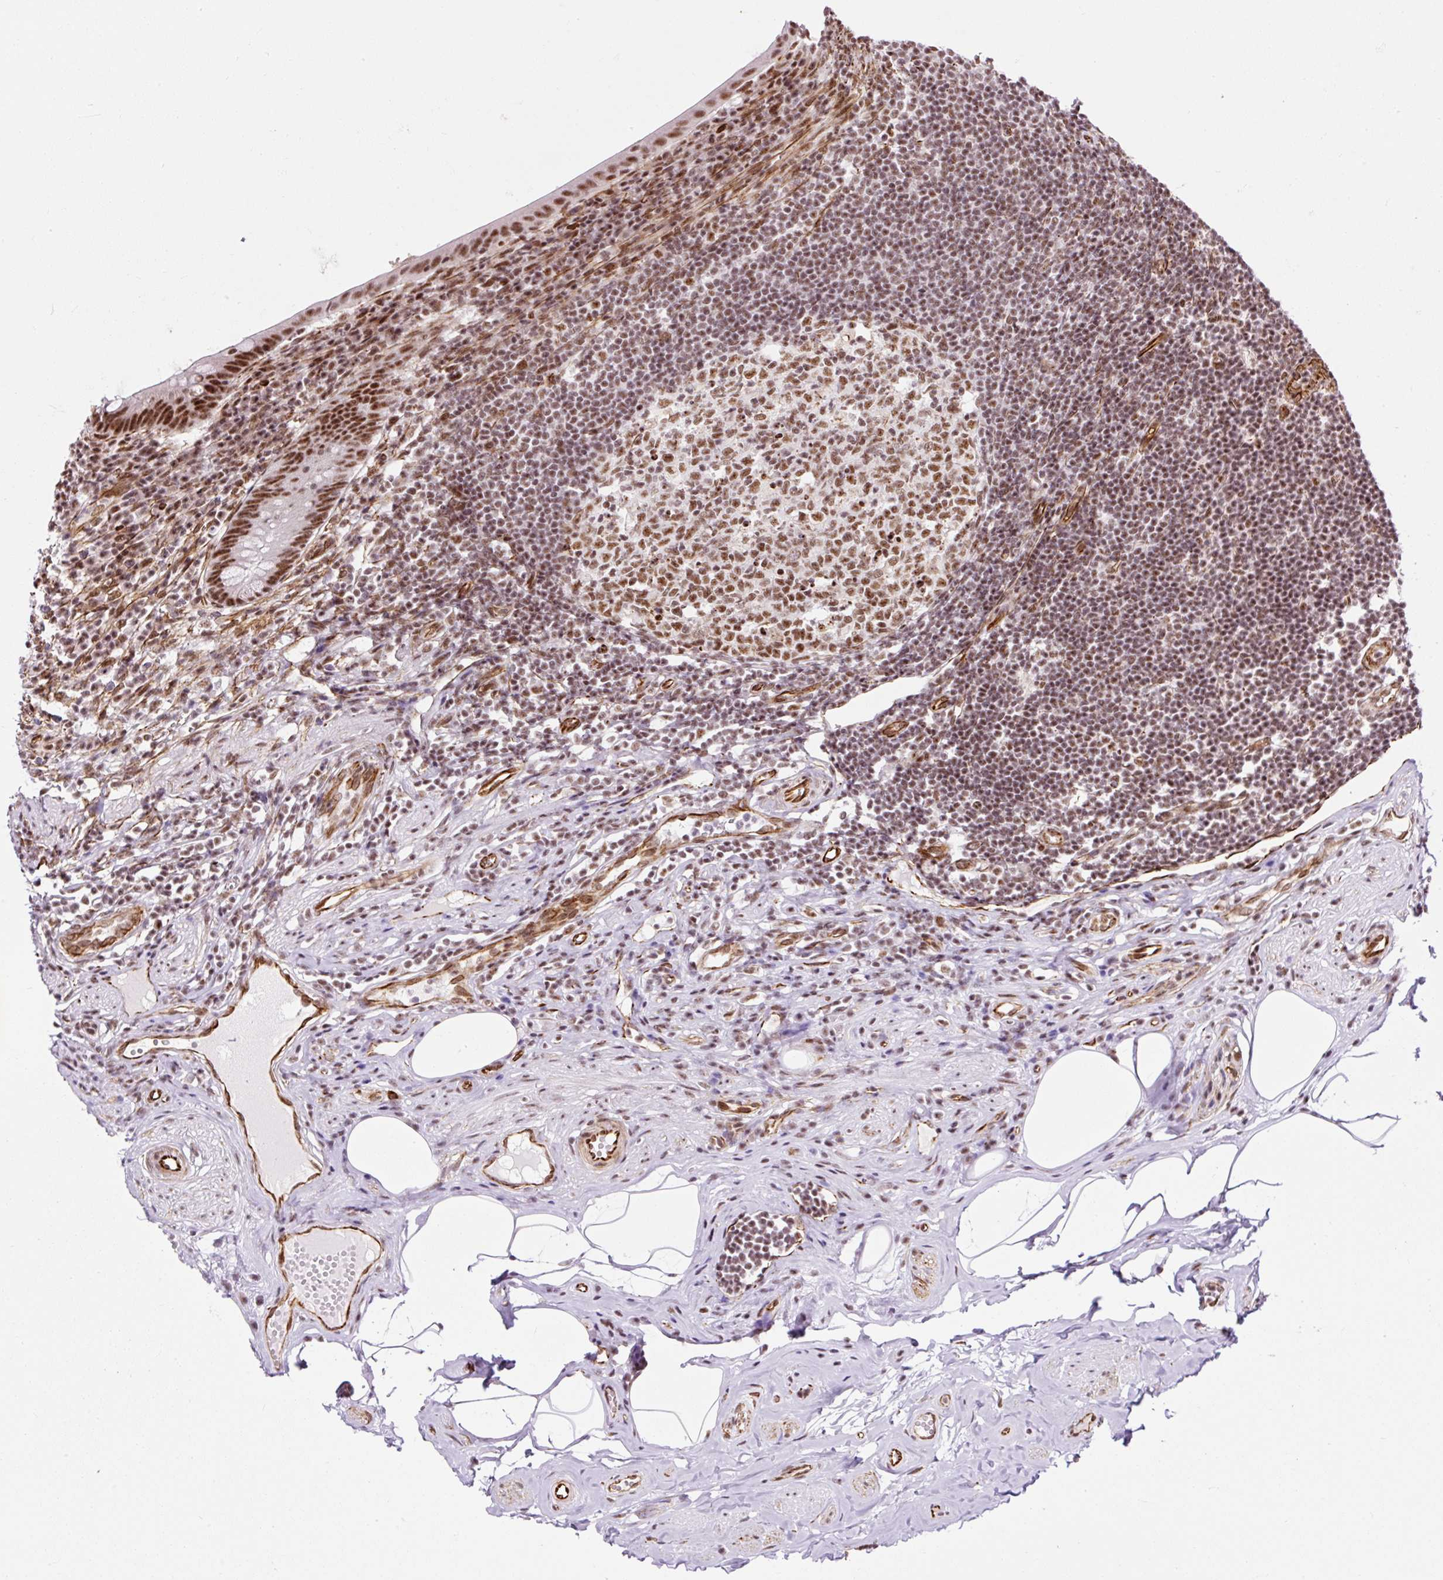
{"staining": {"intensity": "moderate", "quantity": ">75%", "location": "nuclear"}, "tissue": "appendix", "cell_type": "Glandular cells", "image_type": "normal", "snomed": [{"axis": "morphology", "description": "Normal tissue, NOS"}, {"axis": "topography", "description": "Appendix"}], "caption": "The micrograph exhibits immunohistochemical staining of benign appendix. There is moderate nuclear positivity is present in about >75% of glandular cells. (Stains: DAB in brown, nuclei in blue, Microscopy: brightfield microscopy at high magnification).", "gene": "FMC1", "patient": {"sex": "female", "age": 56}}